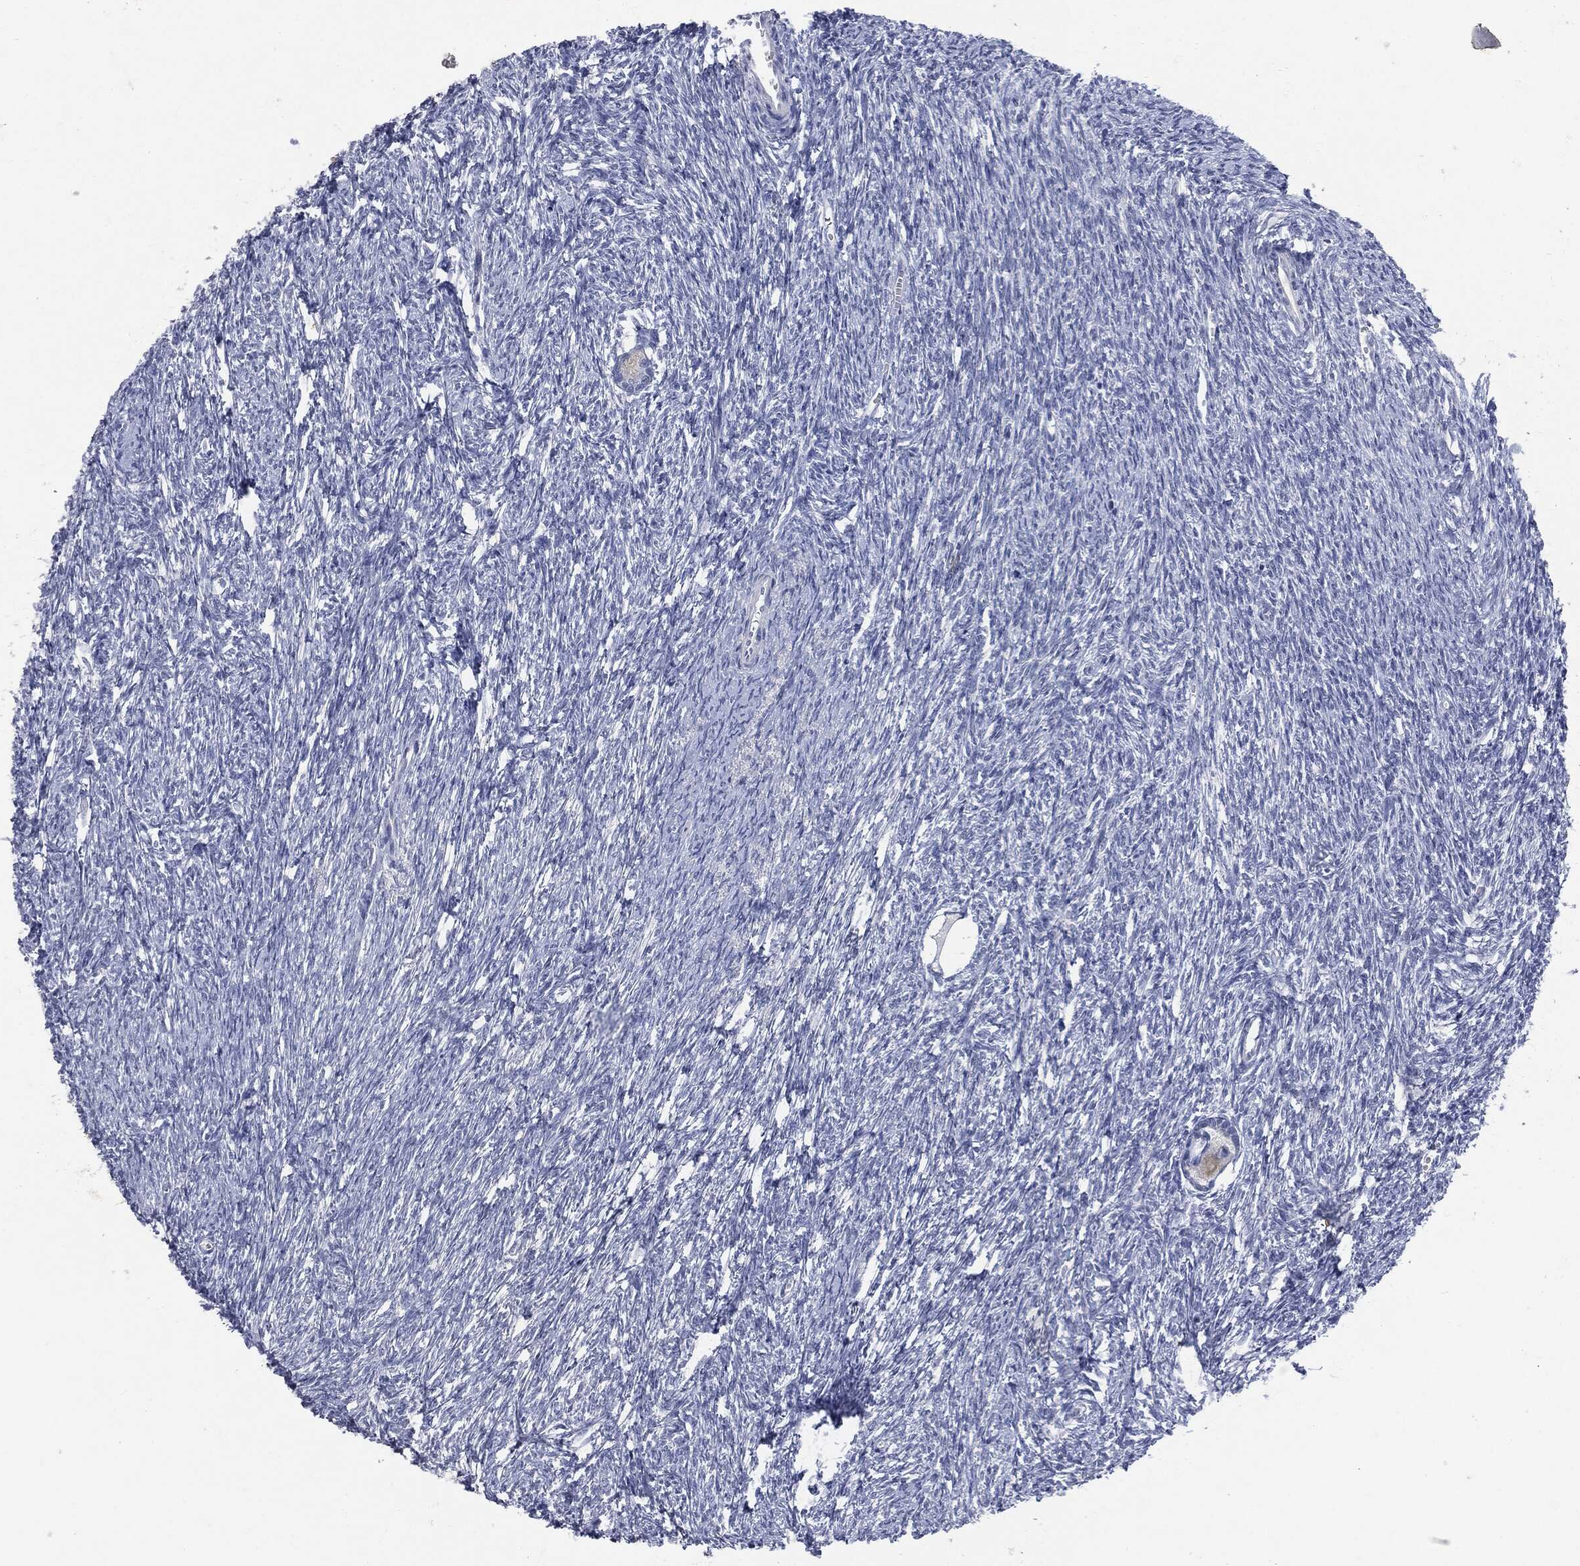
{"staining": {"intensity": "negative", "quantity": "none", "location": "none"}, "tissue": "ovary", "cell_type": "Follicle cells", "image_type": "normal", "snomed": [{"axis": "morphology", "description": "Normal tissue, NOS"}, {"axis": "topography", "description": "Fallopian tube"}, {"axis": "topography", "description": "Ovary"}], "caption": "Immunohistochemistry (IHC) photomicrograph of normal ovary: human ovary stained with DAB shows no significant protein staining in follicle cells.", "gene": "UBE2C", "patient": {"sex": "female", "age": 33}}